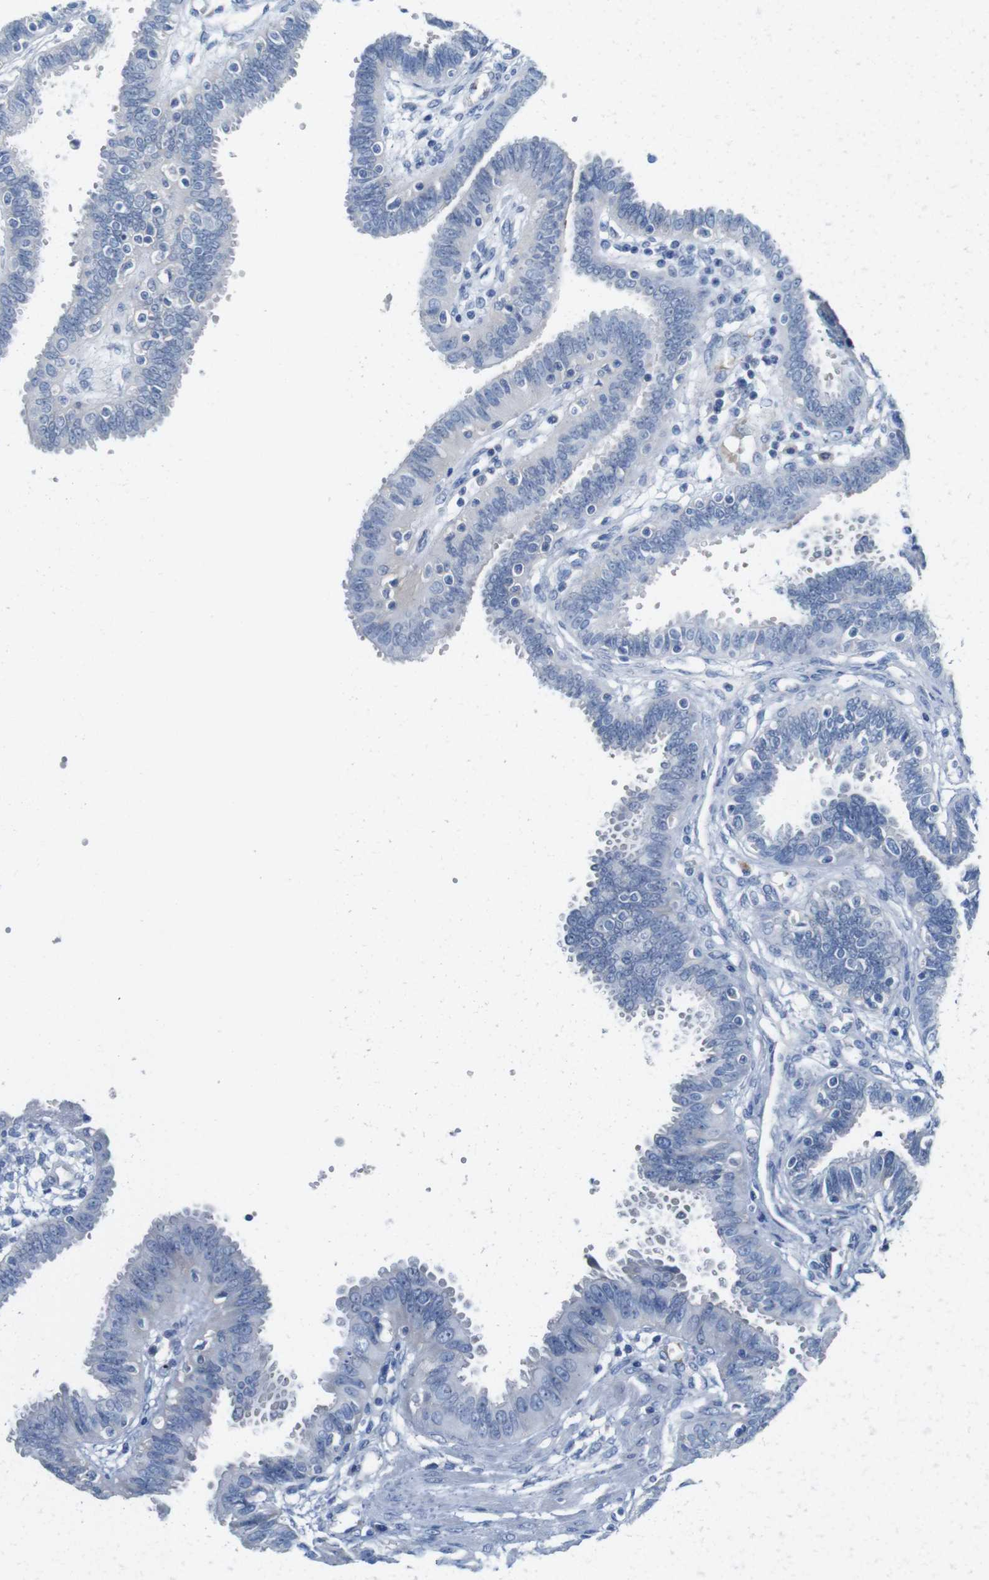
{"staining": {"intensity": "negative", "quantity": "none", "location": "none"}, "tissue": "fallopian tube", "cell_type": "Glandular cells", "image_type": "normal", "snomed": [{"axis": "morphology", "description": "Normal tissue, NOS"}, {"axis": "topography", "description": "Fallopian tube"}], "caption": "An immunohistochemistry (IHC) image of benign fallopian tube is shown. There is no staining in glandular cells of fallopian tube. (DAB (3,3'-diaminobenzidine) immunohistochemistry (IHC) with hematoxylin counter stain).", "gene": "IGSF8", "patient": {"sex": "female", "age": 32}}